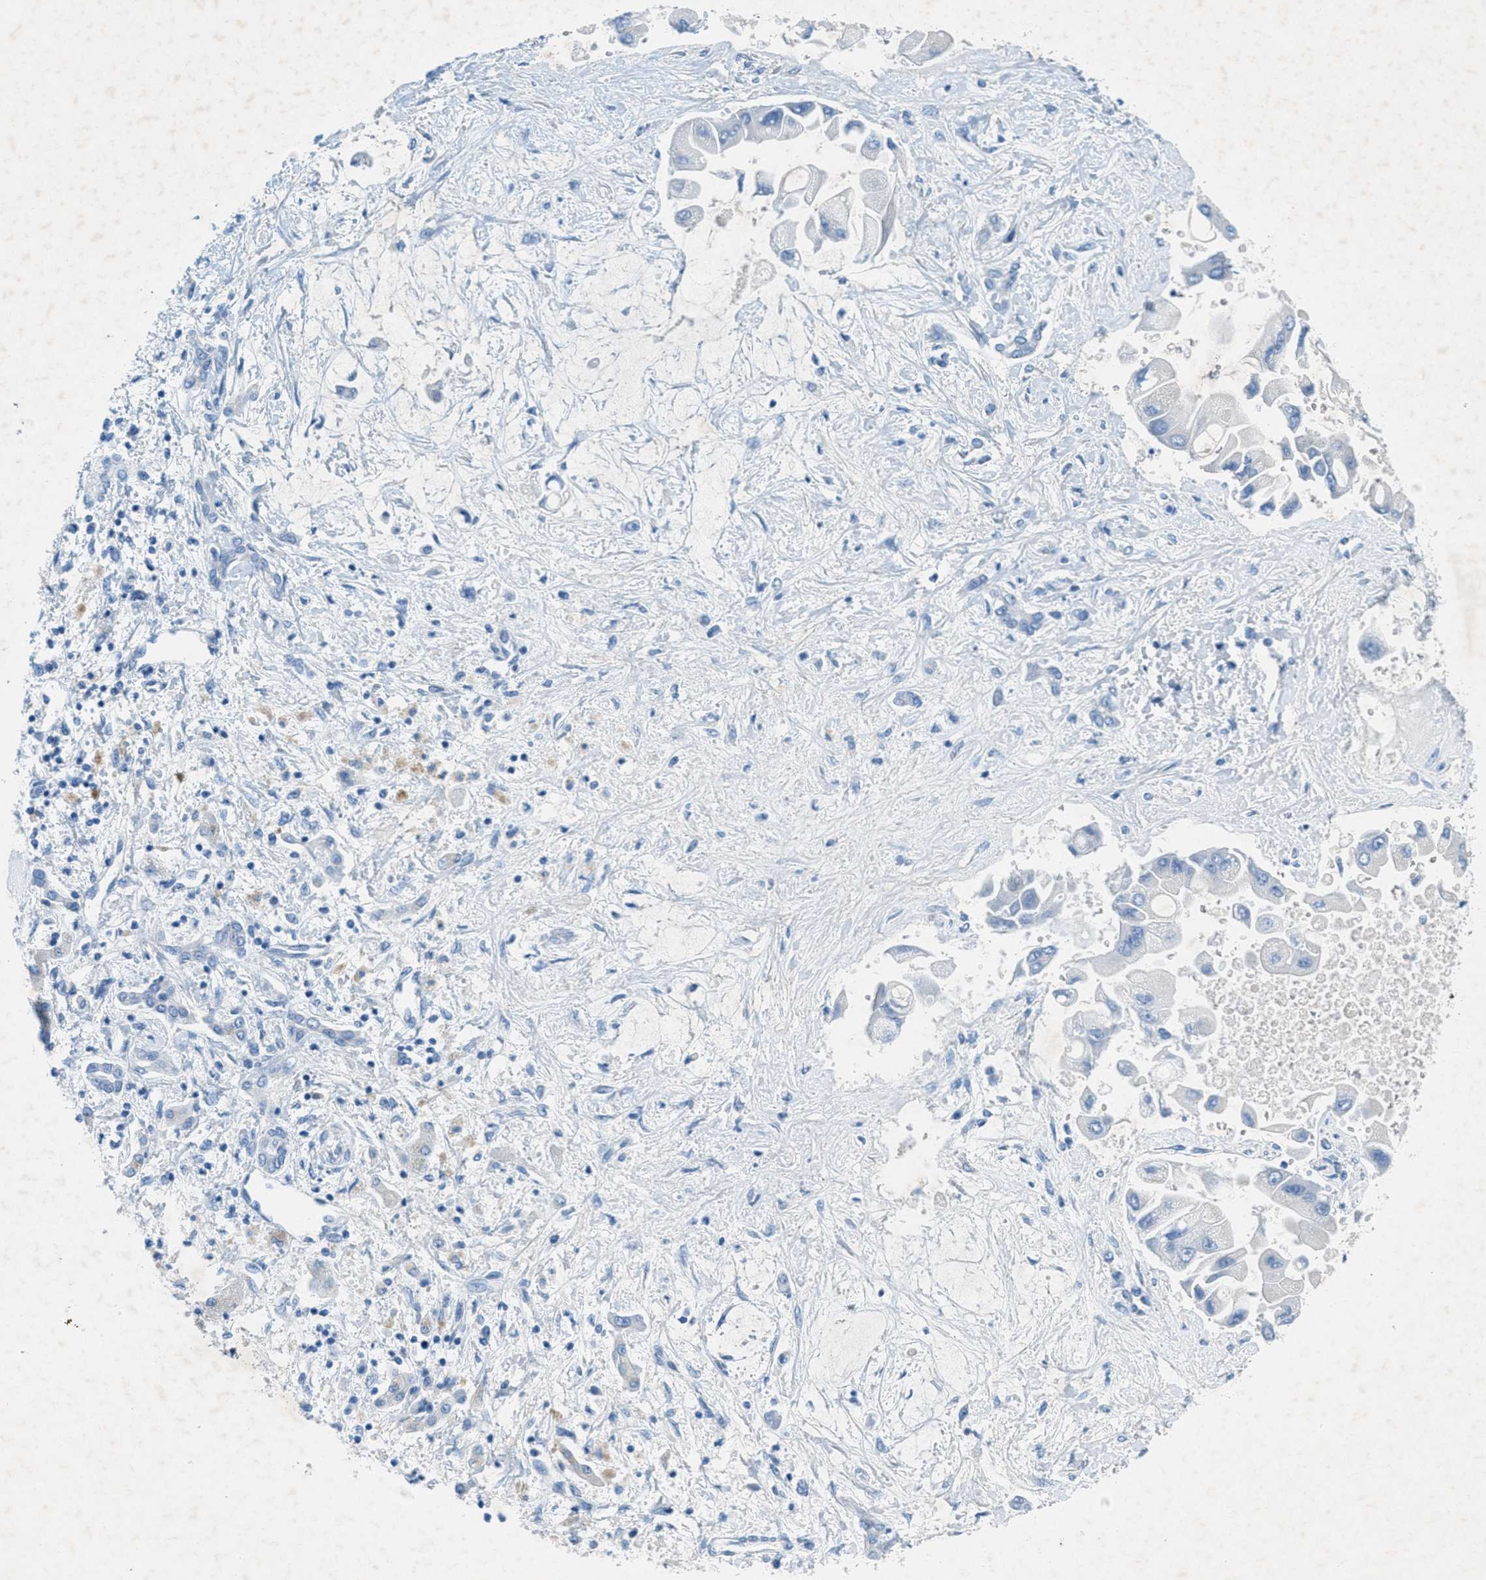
{"staining": {"intensity": "negative", "quantity": "none", "location": "none"}, "tissue": "liver cancer", "cell_type": "Tumor cells", "image_type": "cancer", "snomed": [{"axis": "morphology", "description": "Cholangiocarcinoma"}, {"axis": "topography", "description": "Liver"}], "caption": "Immunohistochemical staining of human liver cancer (cholangiocarcinoma) shows no significant staining in tumor cells.", "gene": "GALNT17", "patient": {"sex": "male", "age": 50}}